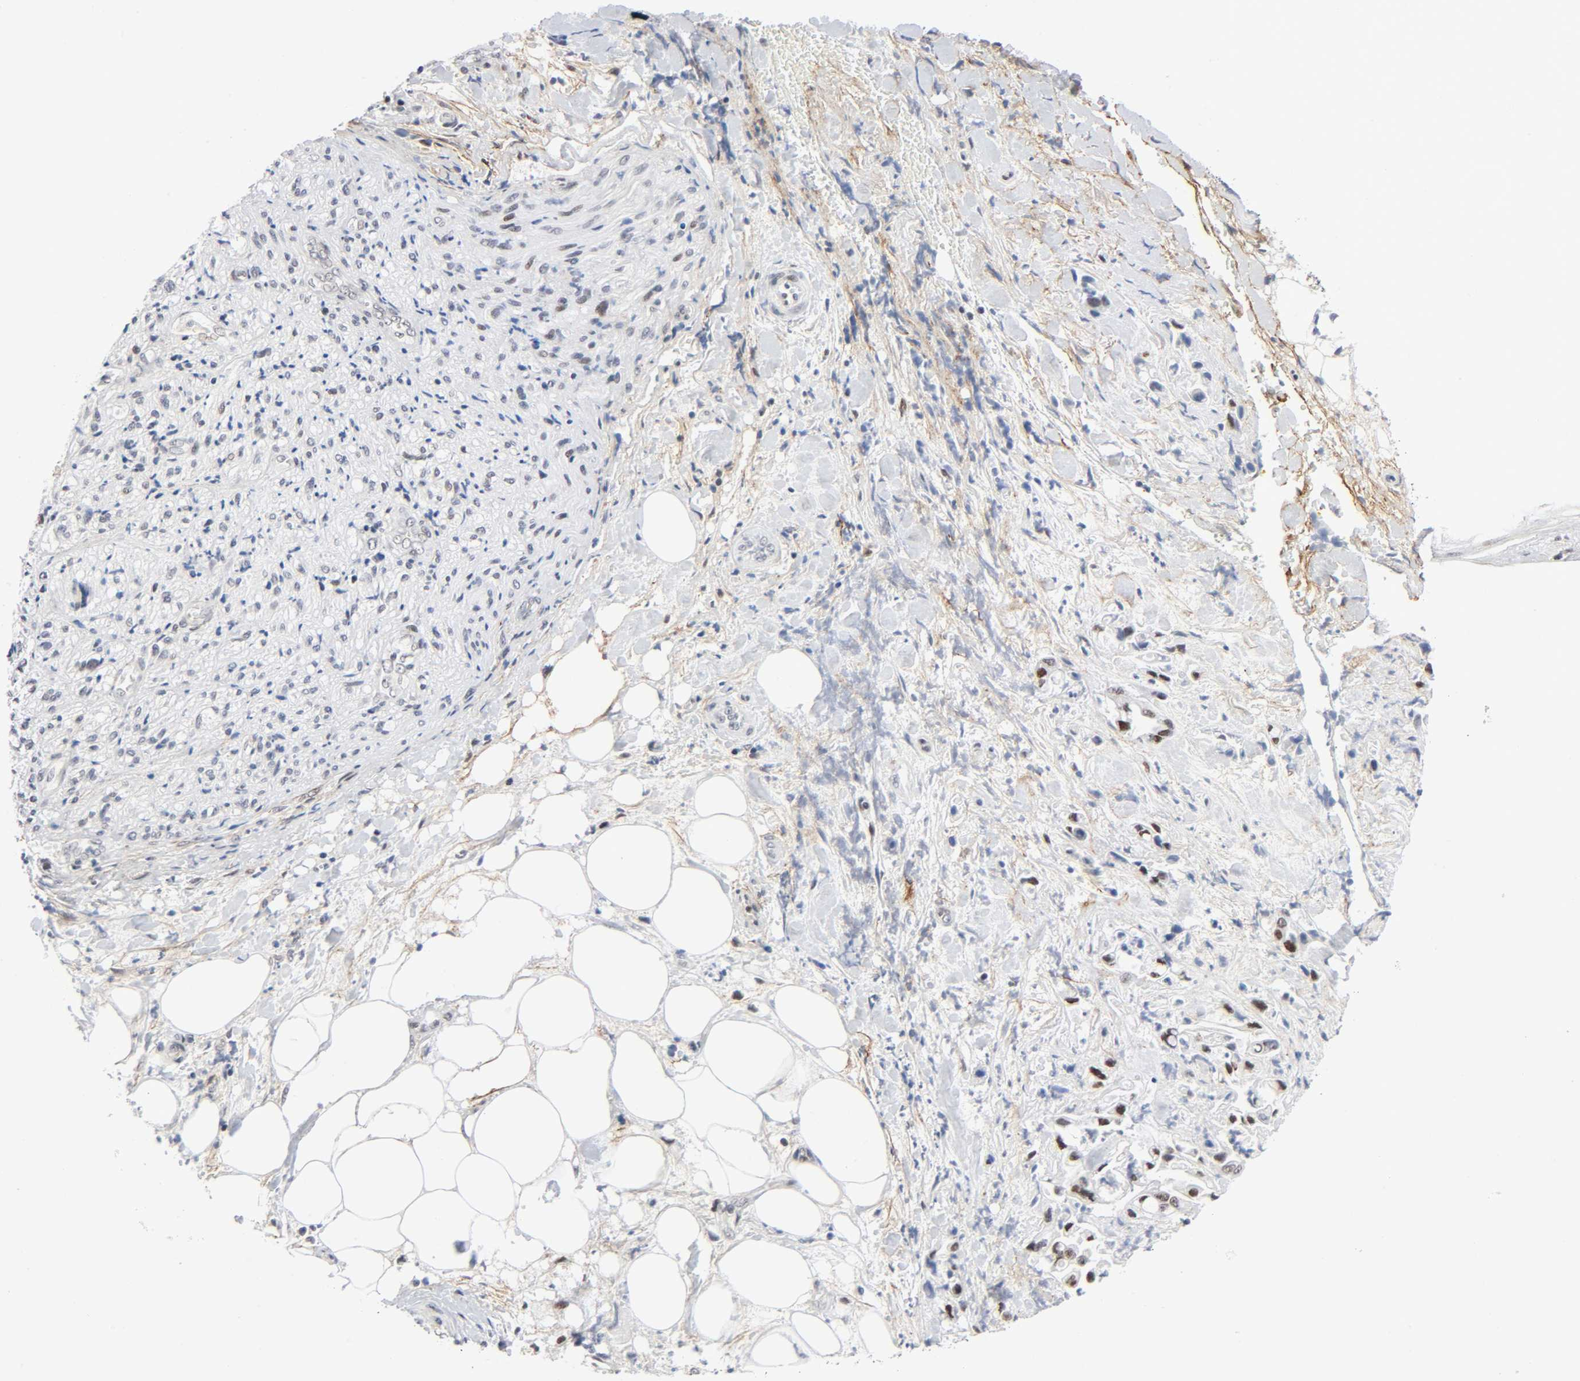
{"staining": {"intensity": "moderate", "quantity": "25%-75%", "location": "nuclear"}, "tissue": "pancreatic cancer", "cell_type": "Tumor cells", "image_type": "cancer", "snomed": [{"axis": "morphology", "description": "Adenocarcinoma, NOS"}, {"axis": "topography", "description": "Pancreas"}], "caption": "This image displays immunohistochemistry (IHC) staining of adenocarcinoma (pancreatic), with medium moderate nuclear positivity in approximately 25%-75% of tumor cells.", "gene": "DIDO1", "patient": {"sex": "male", "age": 70}}